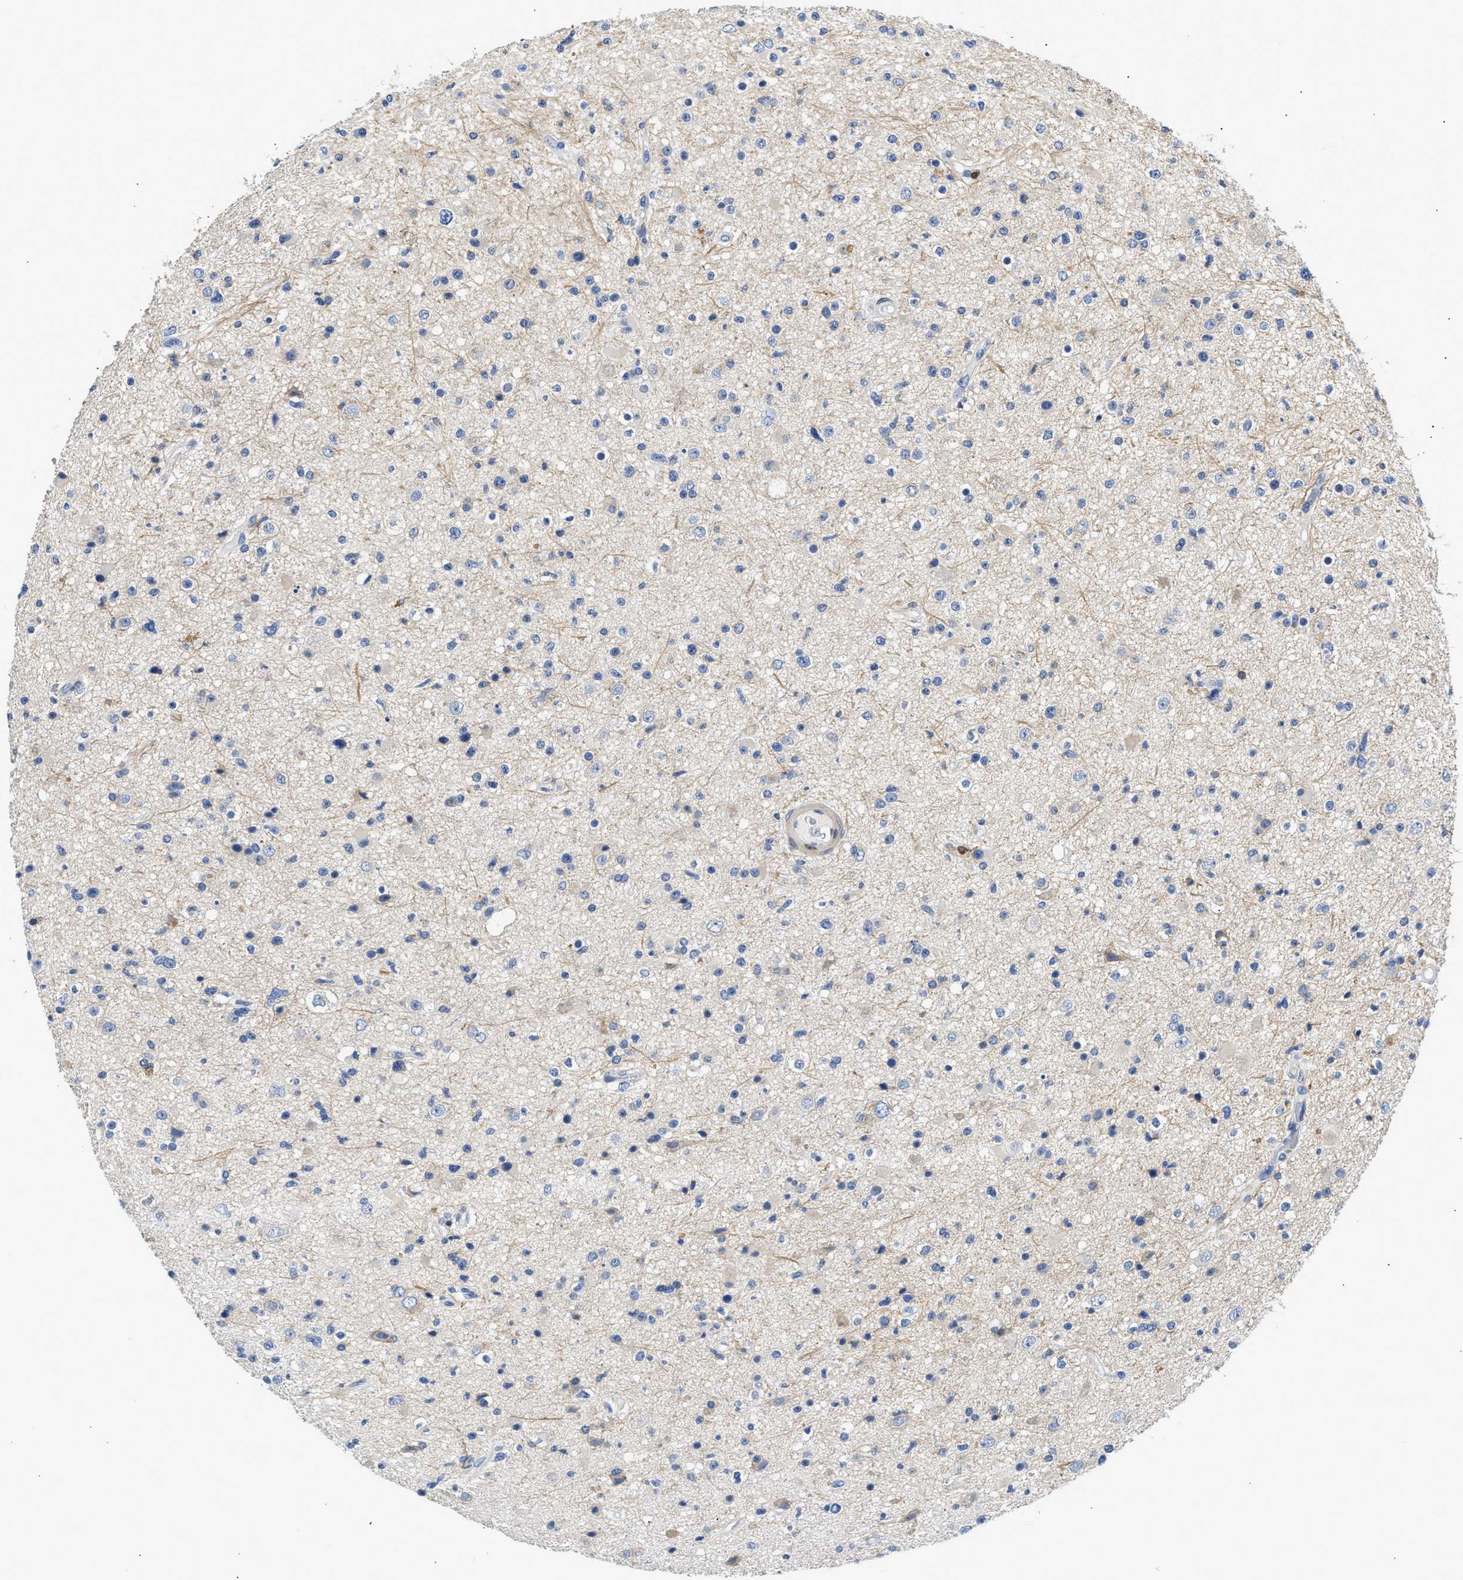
{"staining": {"intensity": "negative", "quantity": "none", "location": "none"}, "tissue": "glioma", "cell_type": "Tumor cells", "image_type": "cancer", "snomed": [{"axis": "morphology", "description": "Glioma, malignant, High grade"}, {"axis": "topography", "description": "Brain"}], "caption": "Micrograph shows no significant protein positivity in tumor cells of glioma.", "gene": "SLIT2", "patient": {"sex": "female", "age": 57}}